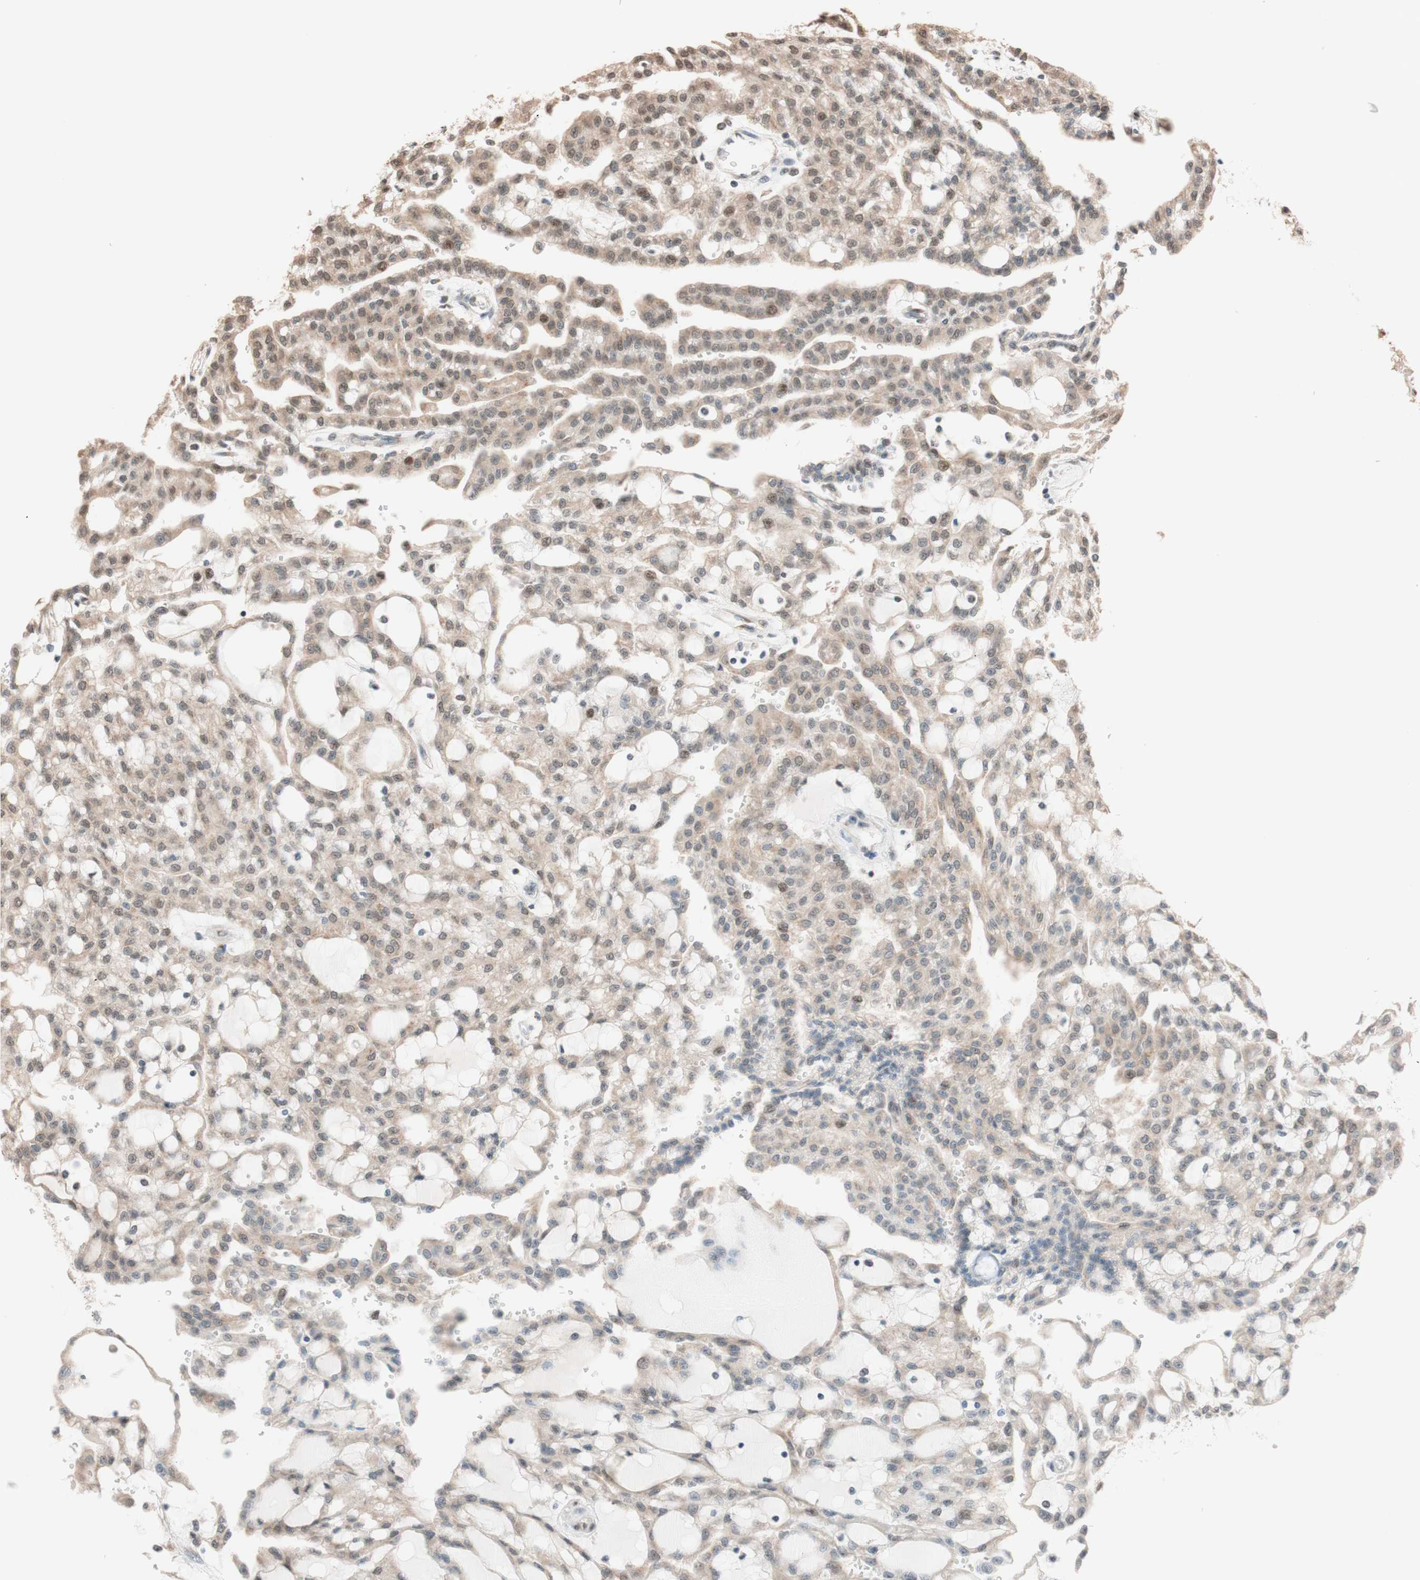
{"staining": {"intensity": "negative", "quantity": "none", "location": "none"}, "tissue": "renal cancer", "cell_type": "Tumor cells", "image_type": "cancer", "snomed": [{"axis": "morphology", "description": "Adenocarcinoma, NOS"}, {"axis": "topography", "description": "Kidney"}], "caption": "DAB (3,3'-diaminobenzidine) immunohistochemical staining of human adenocarcinoma (renal) exhibits no significant expression in tumor cells.", "gene": "CCNC", "patient": {"sex": "male", "age": 63}}